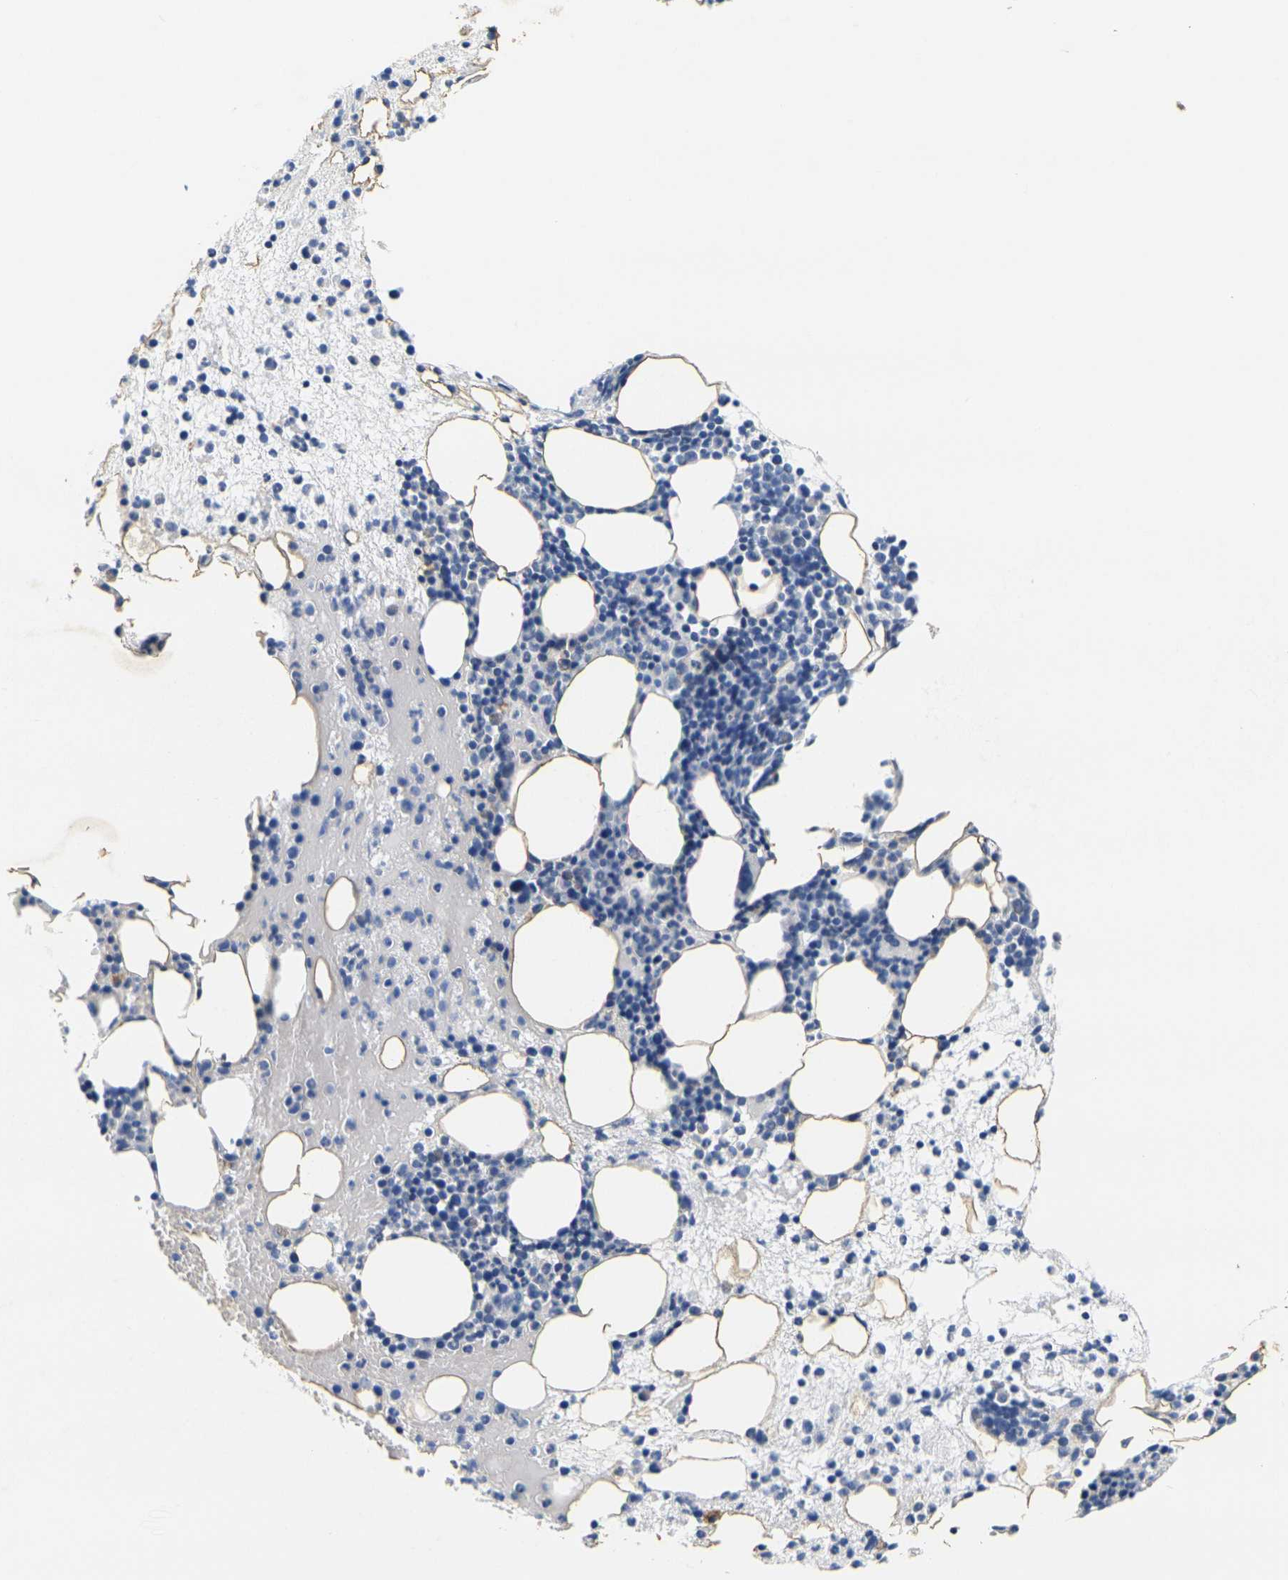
{"staining": {"intensity": "negative", "quantity": "none", "location": "none"}, "tissue": "bone marrow", "cell_type": "Hematopoietic cells", "image_type": "normal", "snomed": [{"axis": "morphology", "description": "Normal tissue, NOS"}, {"axis": "morphology", "description": "Inflammation, NOS"}, {"axis": "topography", "description": "Bone marrow"}], "caption": "Immunohistochemical staining of unremarkable human bone marrow demonstrates no significant staining in hematopoietic cells. (DAB immunohistochemistry with hematoxylin counter stain).", "gene": "NOCT", "patient": {"sex": "female", "age": 79}}